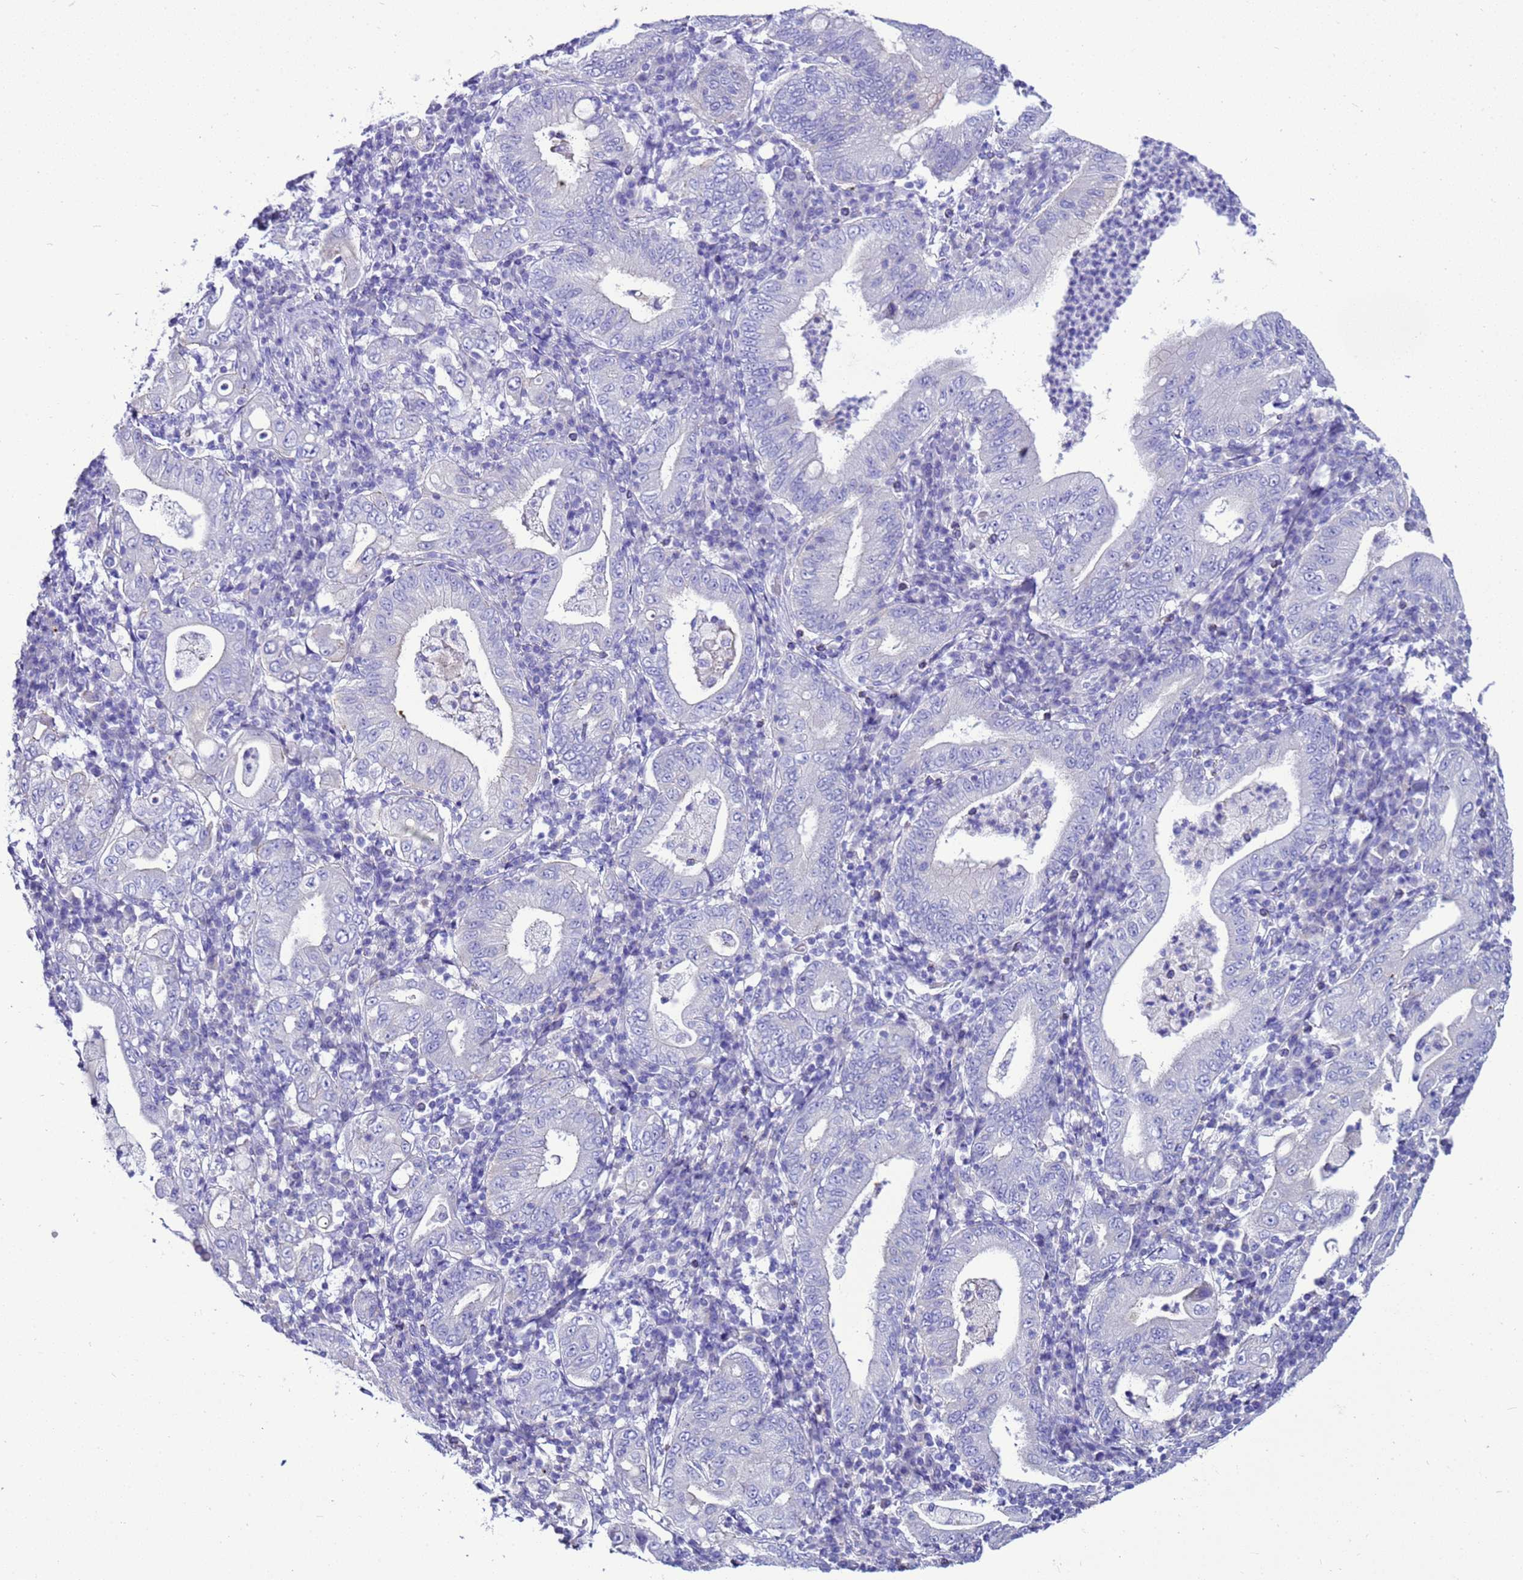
{"staining": {"intensity": "negative", "quantity": "none", "location": "none"}, "tissue": "stomach cancer", "cell_type": "Tumor cells", "image_type": "cancer", "snomed": [{"axis": "morphology", "description": "Normal tissue, NOS"}, {"axis": "morphology", "description": "Adenocarcinoma, NOS"}, {"axis": "topography", "description": "Esophagus"}, {"axis": "topography", "description": "Stomach, upper"}, {"axis": "topography", "description": "Peripheral nerve tissue"}], "caption": "This is a image of immunohistochemistry (IHC) staining of stomach adenocarcinoma, which shows no expression in tumor cells.", "gene": "BEST2", "patient": {"sex": "male", "age": 62}}